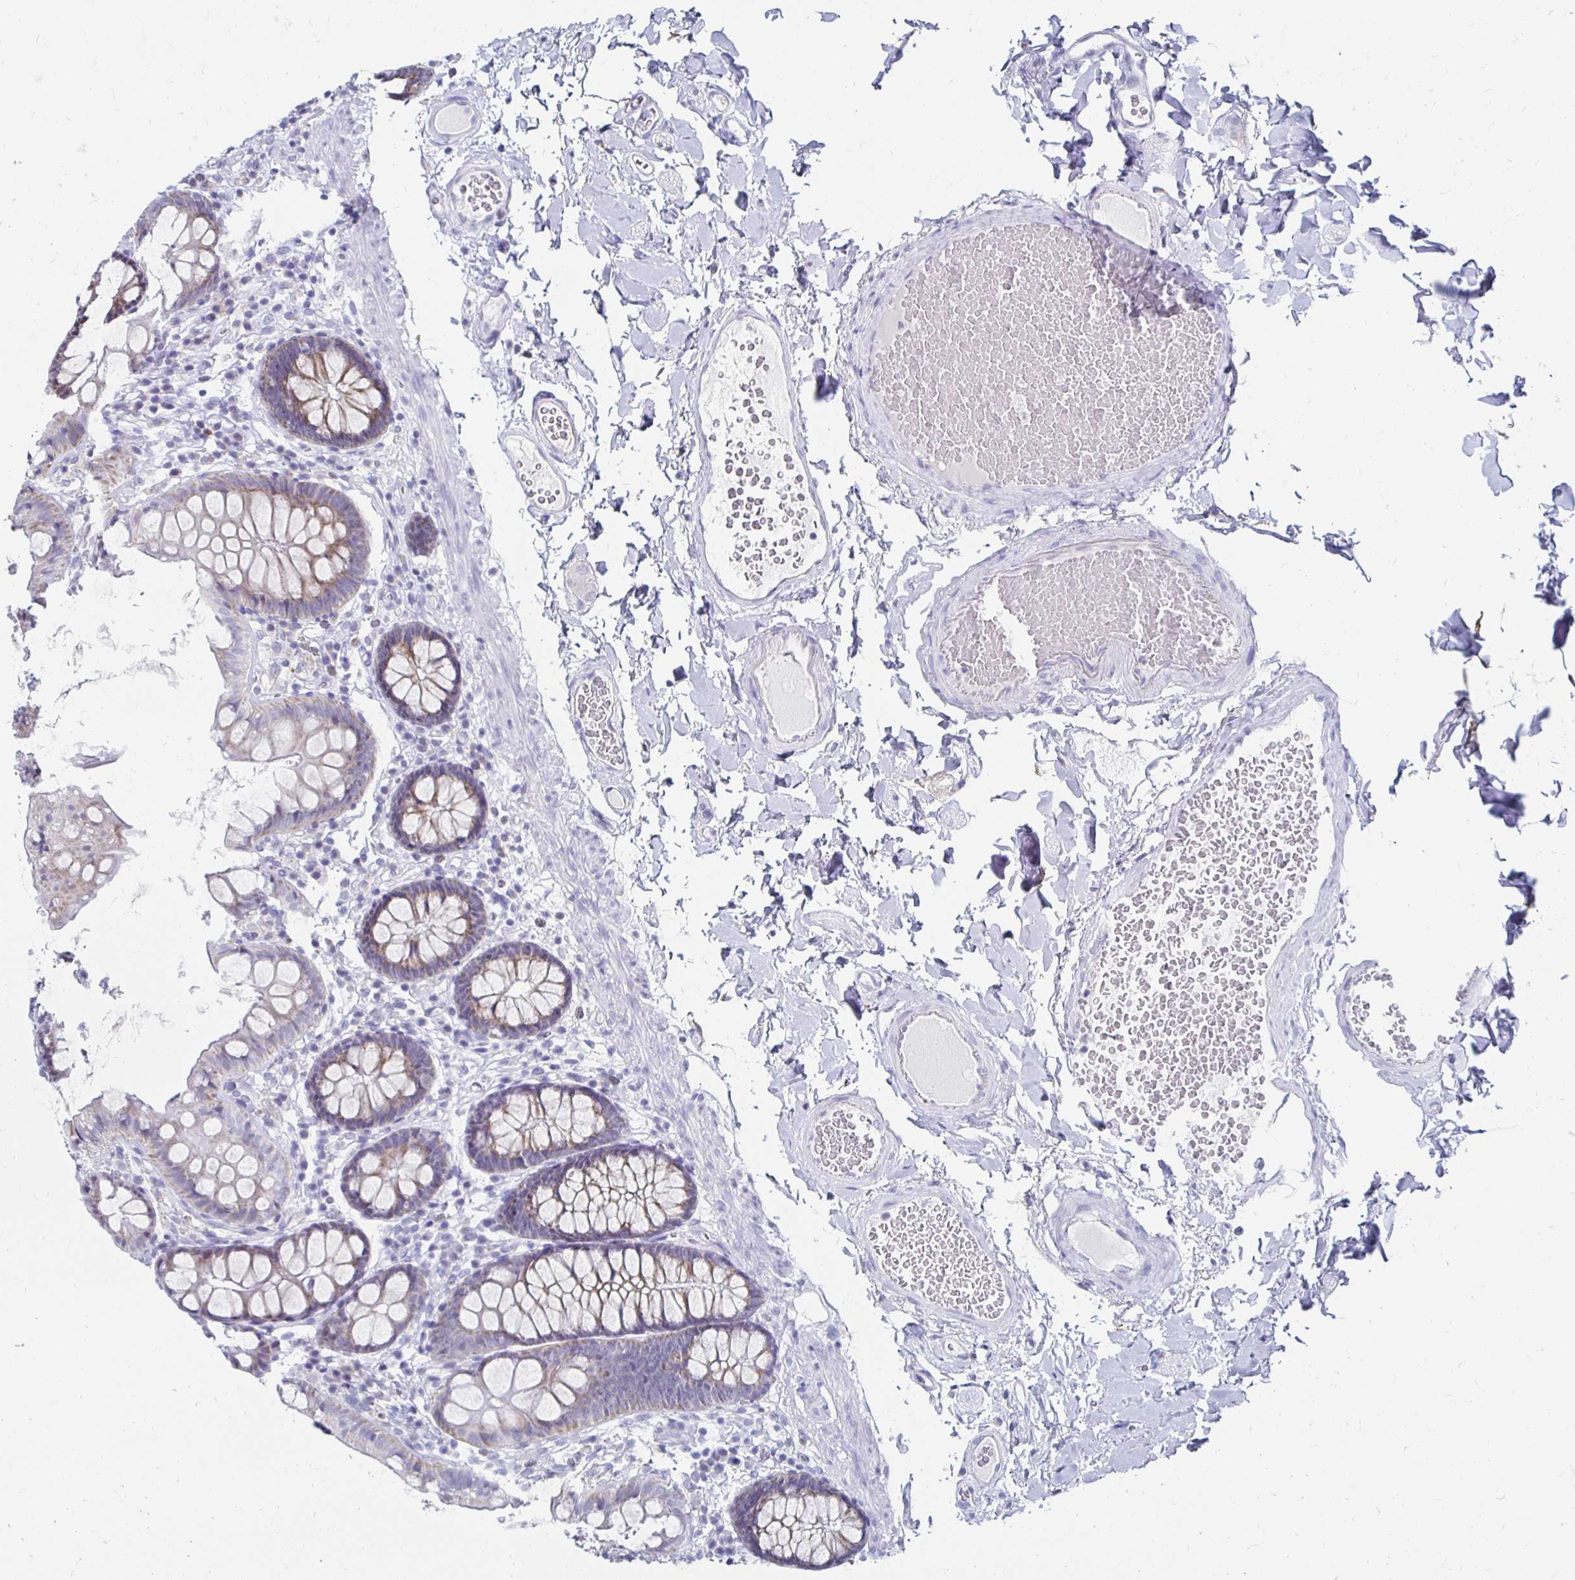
{"staining": {"intensity": "negative", "quantity": "none", "location": "none"}, "tissue": "colon", "cell_type": "Endothelial cells", "image_type": "normal", "snomed": [{"axis": "morphology", "description": "Normal tissue, NOS"}, {"axis": "topography", "description": "Colon"}], "caption": "Unremarkable colon was stained to show a protein in brown. There is no significant staining in endothelial cells.", "gene": "NOCT", "patient": {"sex": "male", "age": 84}}